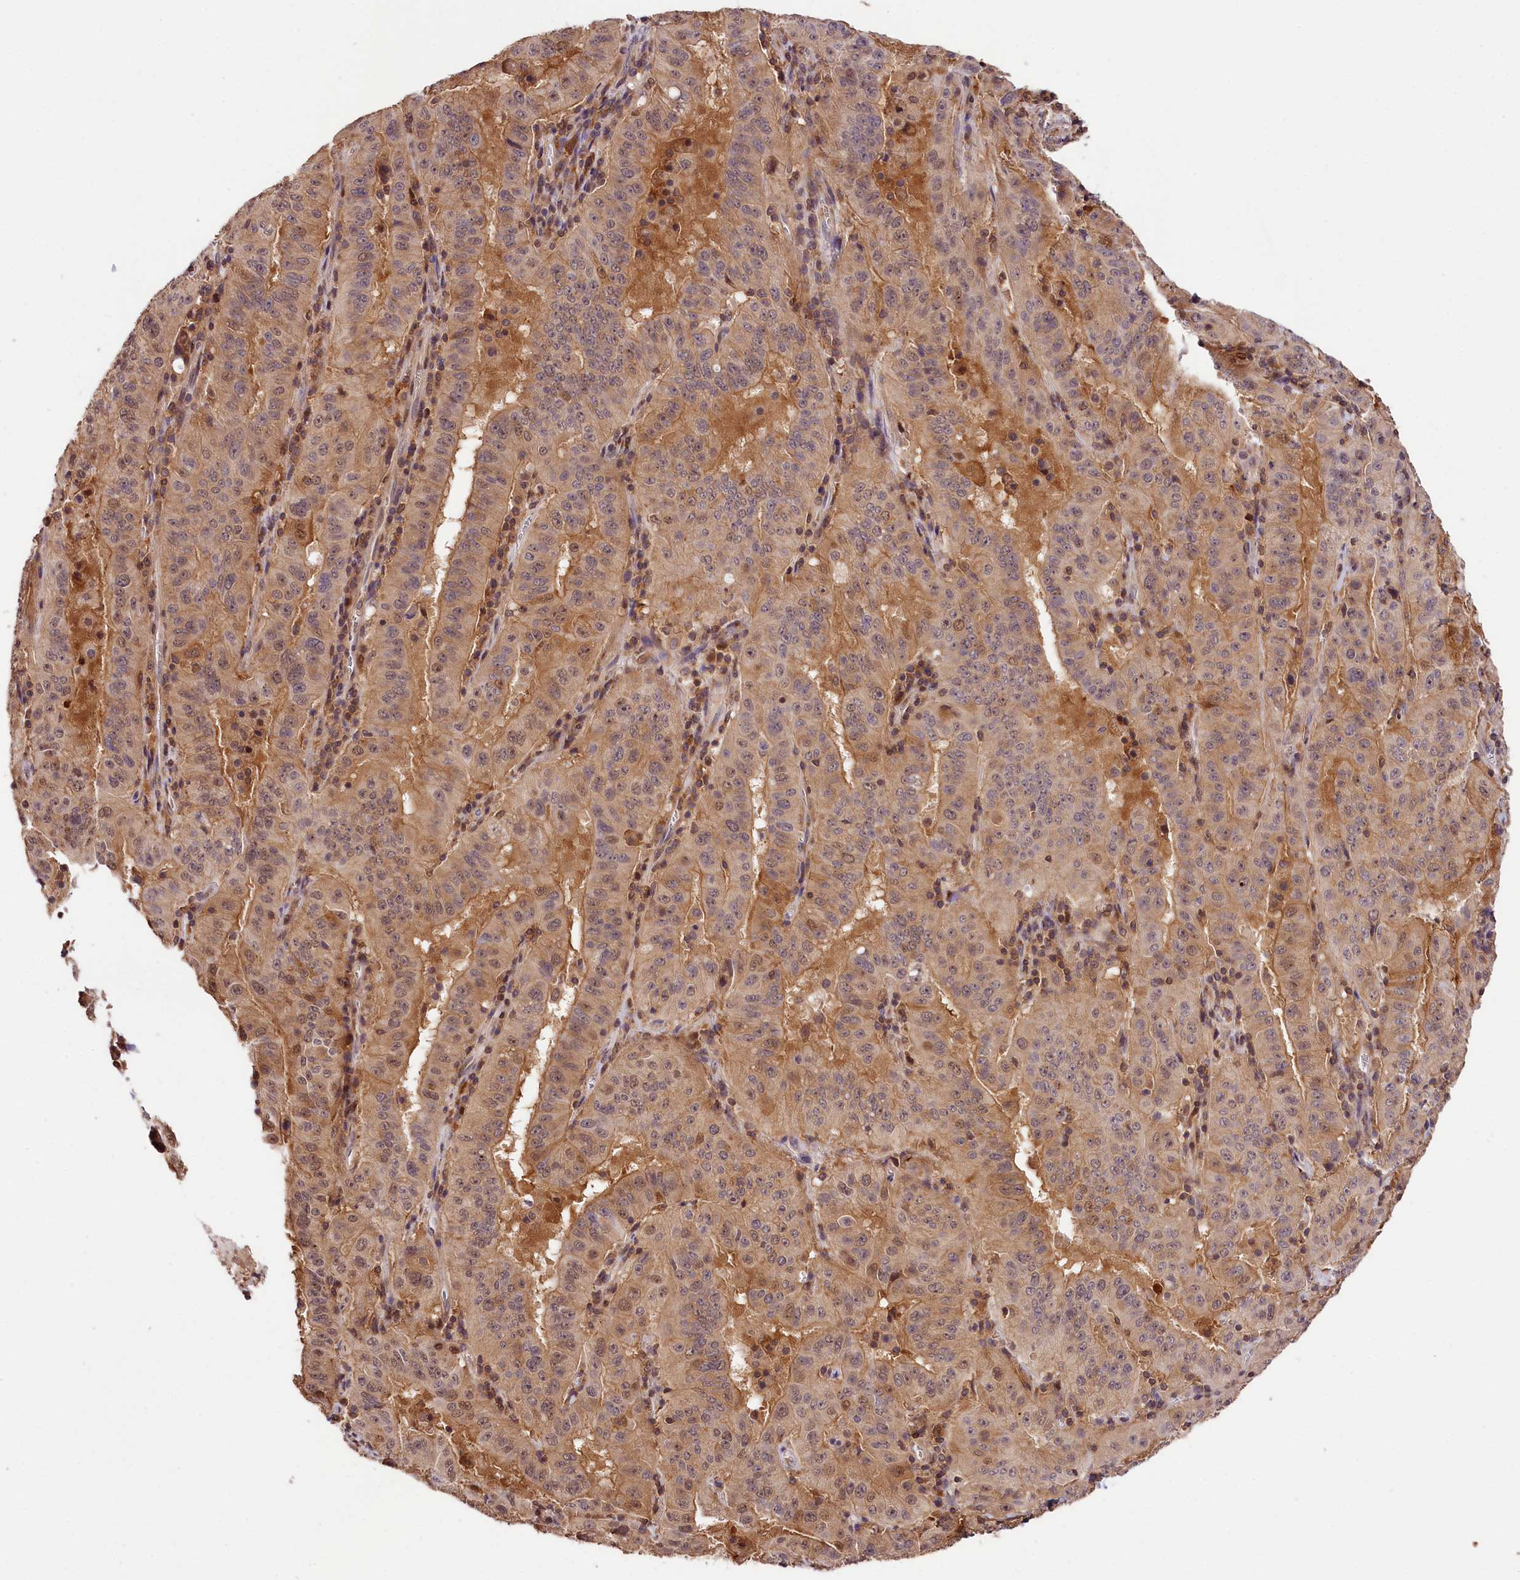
{"staining": {"intensity": "weak", "quantity": ">75%", "location": "cytoplasmic/membranous,nuclear"}, "tissue": "pancreatic cancer", "cell_type": "Tumor cells", "image_type": "cancer", "snomed": [{"axis": "morphology", "description": "Adenocarcinoma, NOS"}, {"axis": "topography", "description": "Pancreas"}], "caption": "High-magnification brightfield microscopy of pancreatic adenocarcinoma stained with DAB (3,3'-diaminobenzidine) (brown) and counterstained with hematoxylin (blue). tumor cells exhibit weak cytoplasmic/membranous and nuclear expression is identified in about>75% of cells. Immunohistochemistry (ihc) stains the protein of interest in brown and the nuclei are stained blue.", "gene": "CHORDC1", "patient": {"sex": "male", "age": 63}}